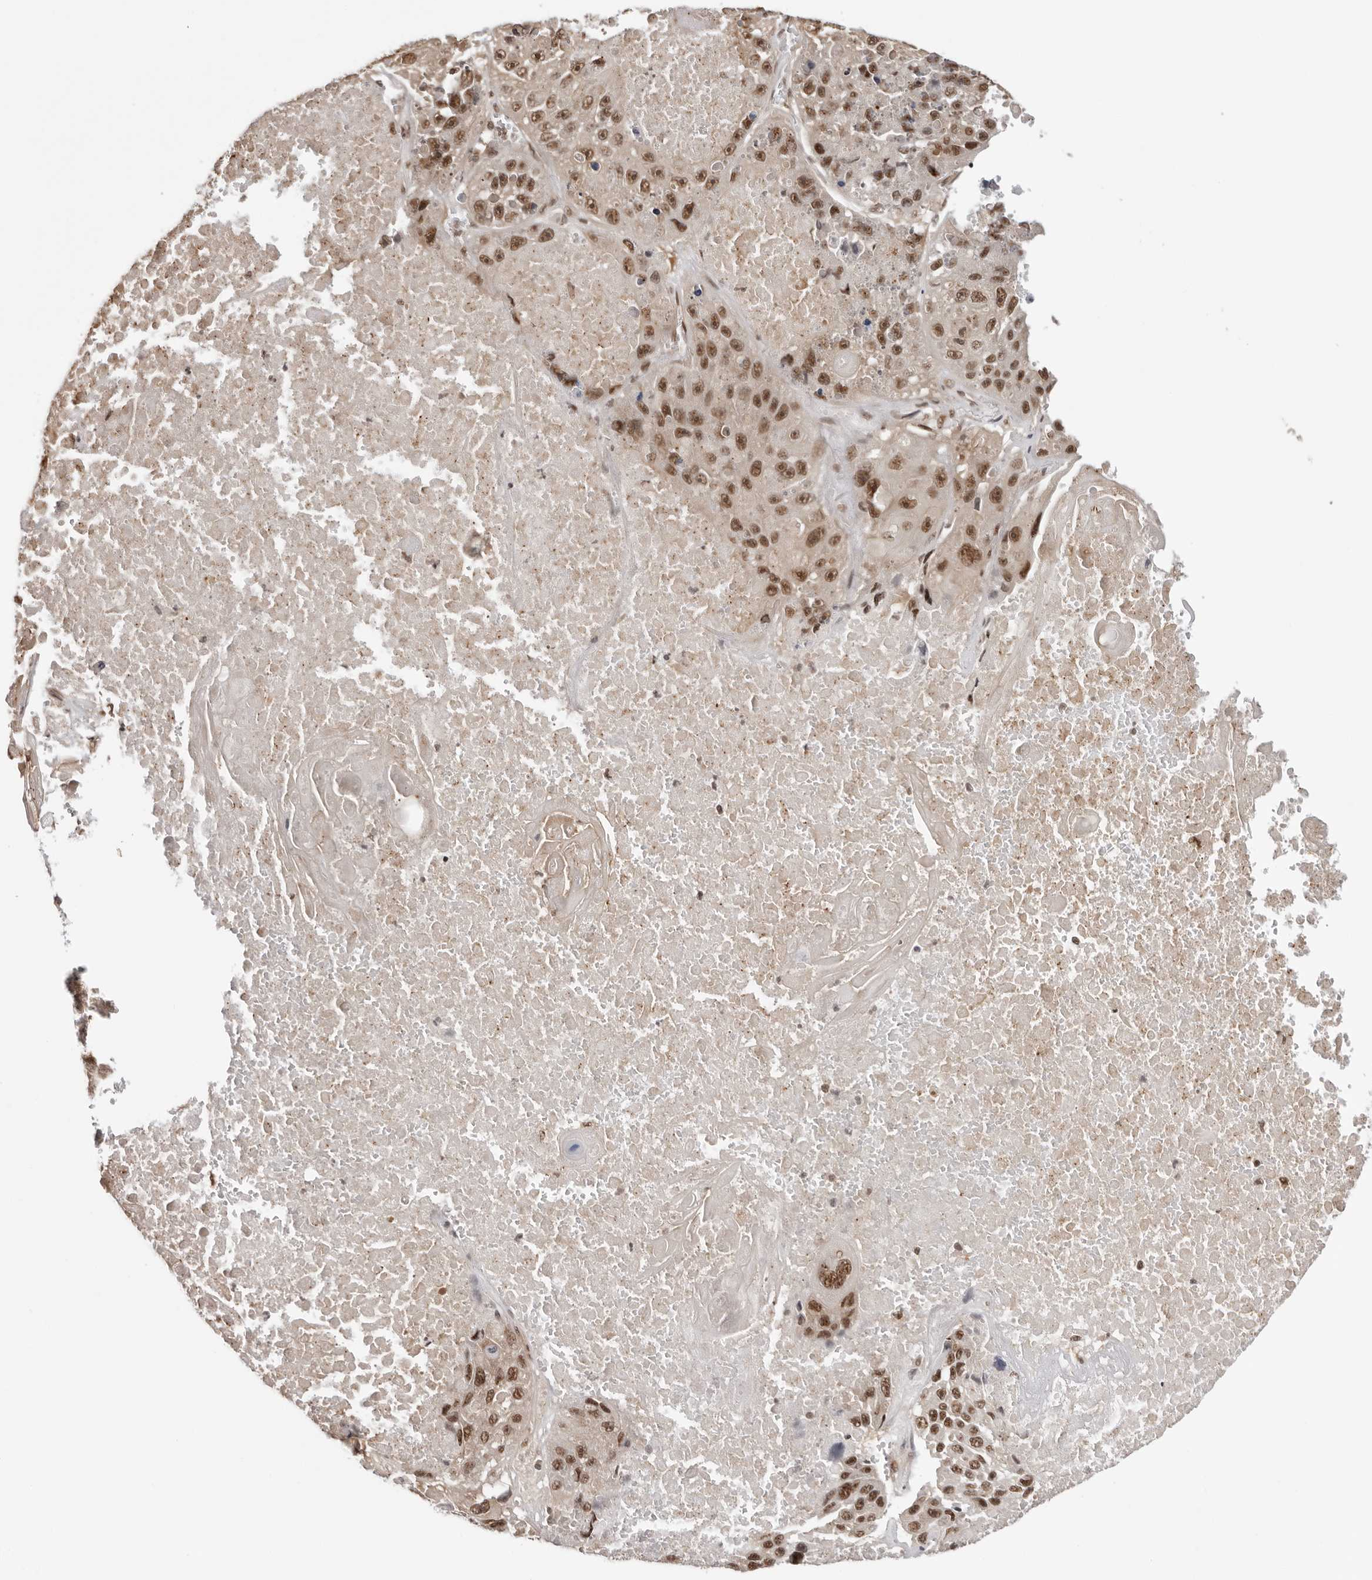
{"staining": {"intensity": "moderate", "quantity": ">75%", "location": "nuclear"}, "tissue": "lung cancer", "cell_type": "Tumor cells", "image_type": "cancer", "snomed": [{"axis": "morphology", "description": "Squamous cell carcinoma, NOS"}, {"axis": "topography", "description": "Lung"}], "caption": "Lung cancer (squamous cell carcinoma) stained with a brown dye reveals moderate nuclear positive expression in about >75% of tumor cells.", "gene": "SDE2", "patient": {"sex": "male", "age": 61}}